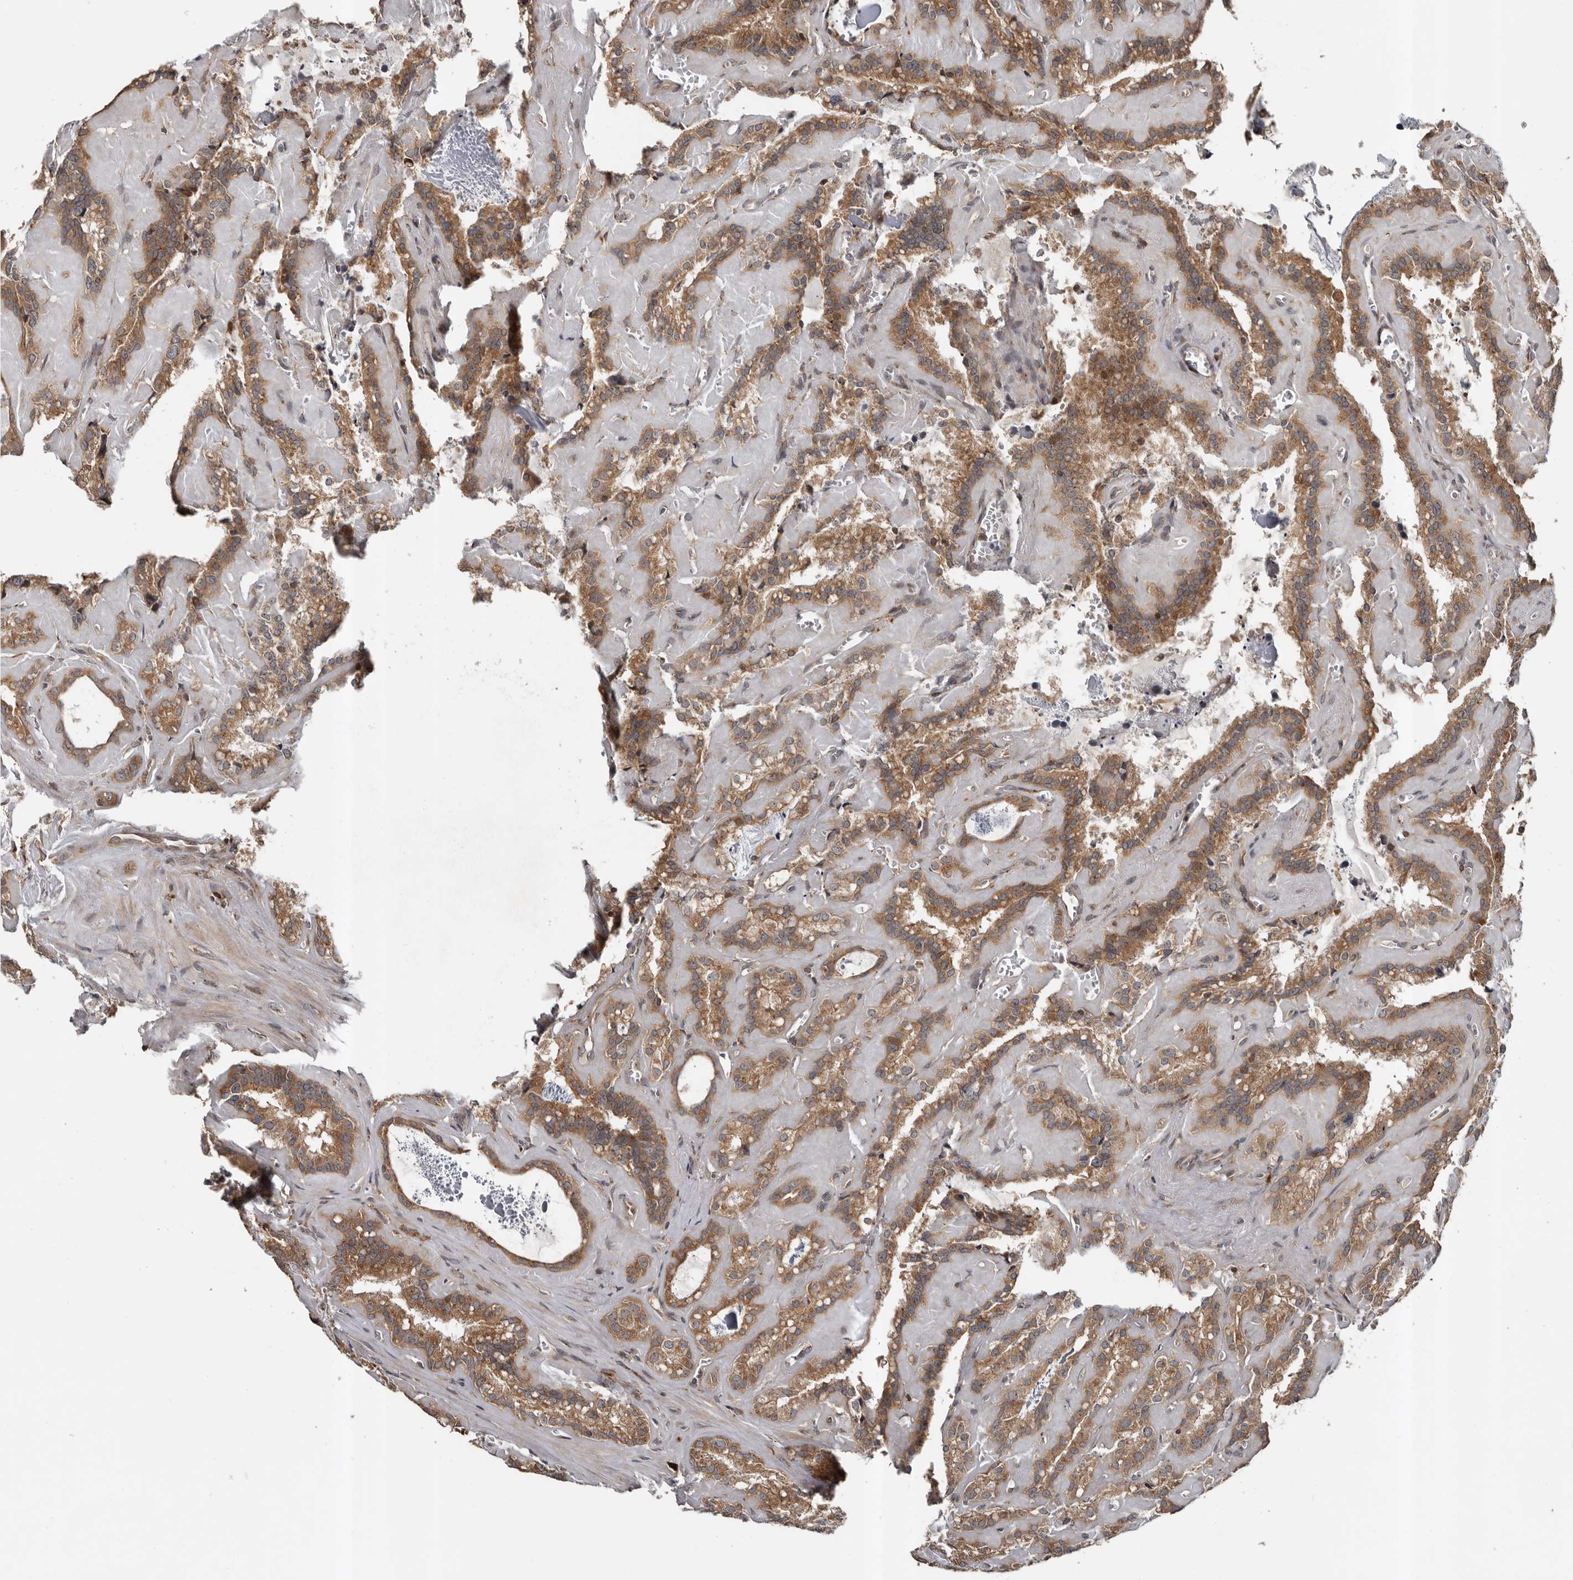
{"staining": {"intensity": "moderate", "quantity": ">75%", "location": "cytoplasmic/membranous"}, "tissue": "seminal vesicle", "cell_type": "Glandular cells", "image_type": "normal", "snomed": [{"axis": "morphology", "description": "Normal tissue, NOS"}, {"axis": "topography", "description": "Prostate"}, {"axis": "topography", "description": "Seminal veicle"}], "caption": "About >75% of glandular cells in normal seminal vesicle reveal moderate cytoplasmic/membranous protein expression as visualized by brown immunohistochemical staining.", "gene": "CCDC190", "patient": {"sex": "male", "age": 59}}